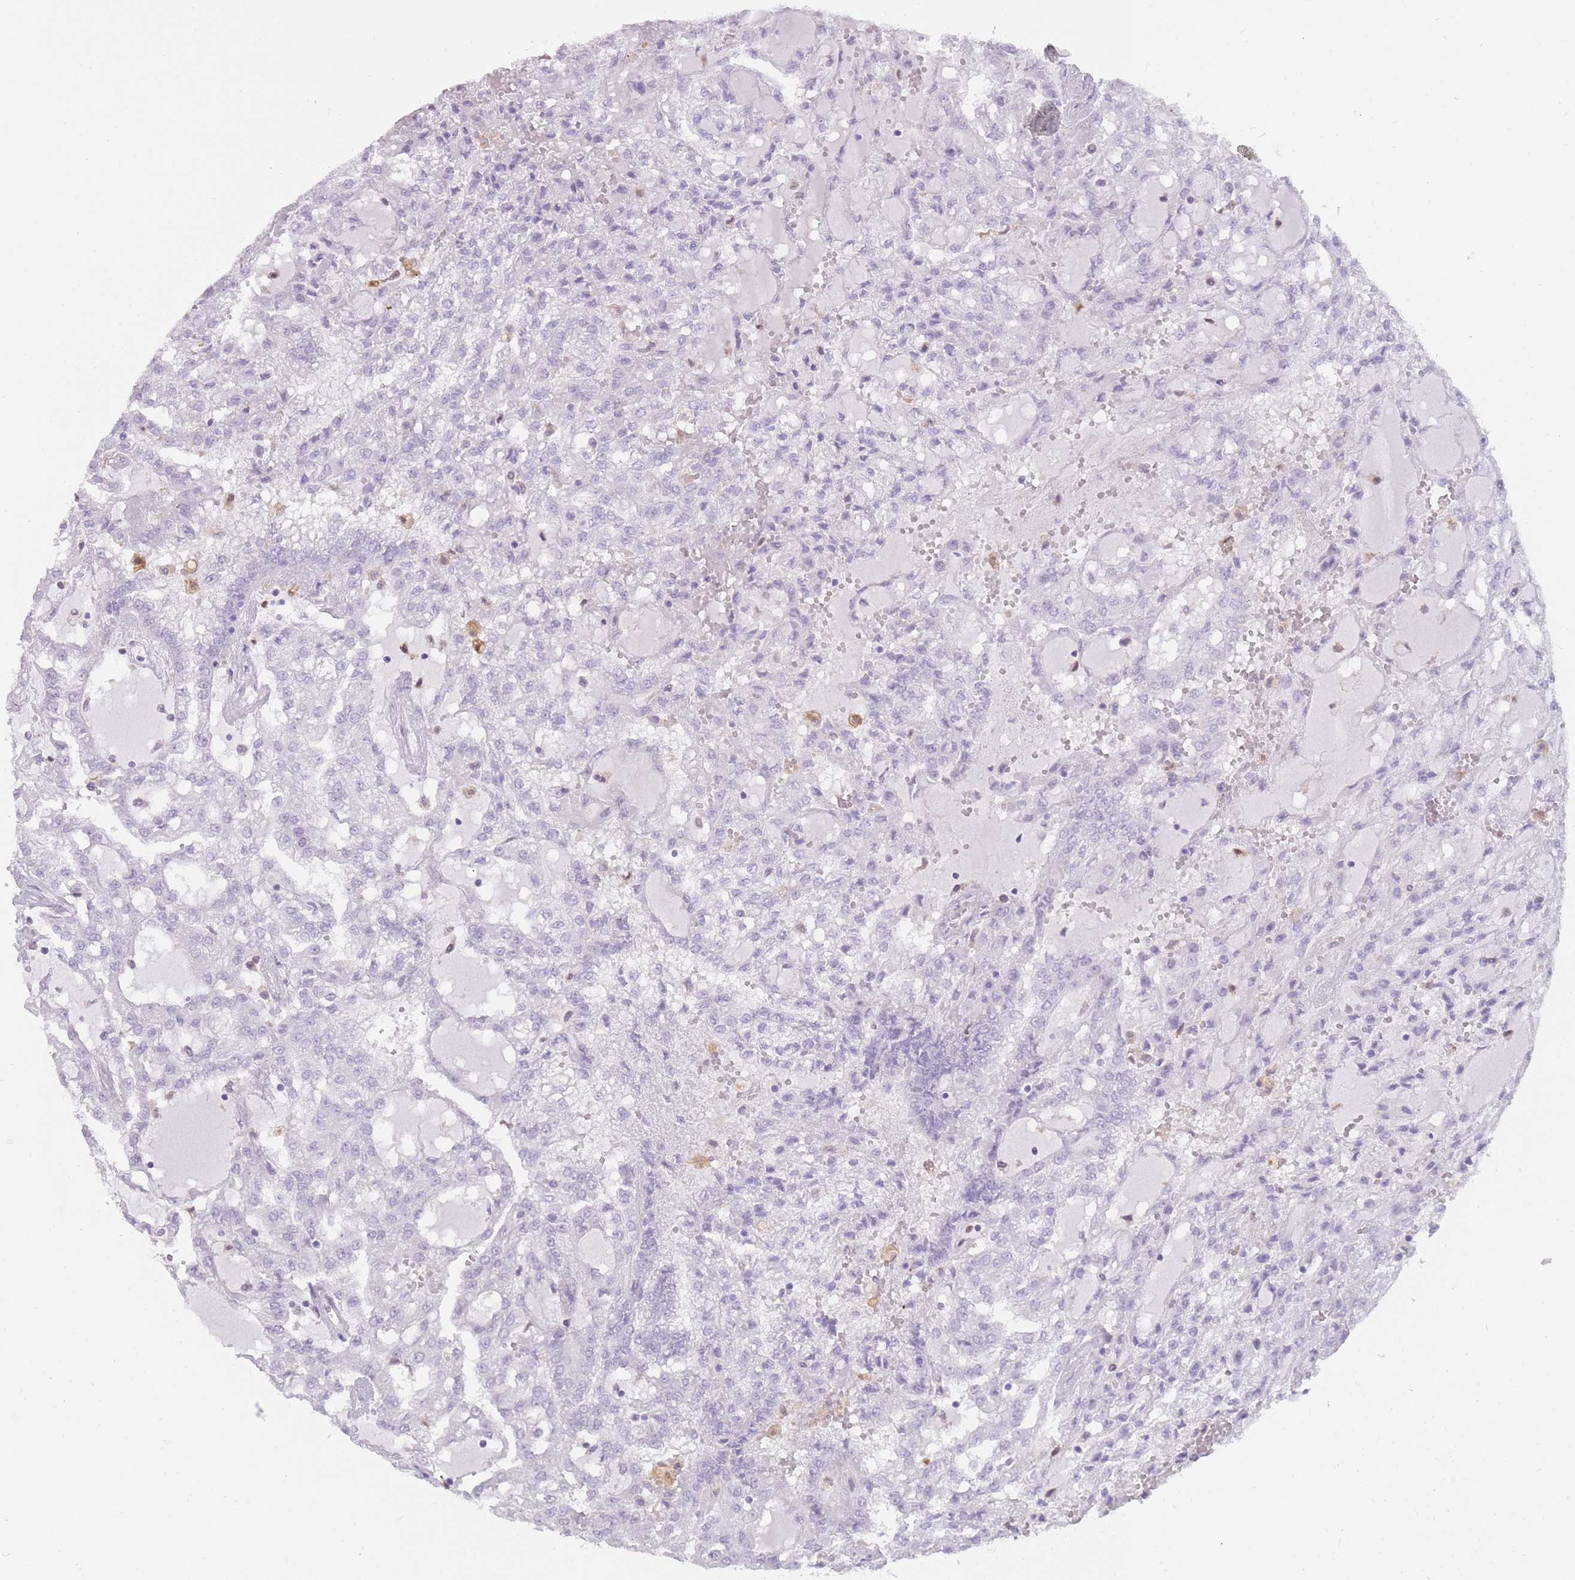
{"staining": {"intensity": "negative", "quantity": "none", "location": "none"}, "tissue": "renal cancer", "cell_type": "Tumor cells", "image_type": "cancer", "snomed": [{"axis": "morphology", "description": "Adenocarcinoma, NOS"}, {"axis": "topography", "description": "Kidney"}], "caption": "There is no significant staining in tumor cells of adenocarcinoma (renal).", "gene": "LGALS9", "patient": {"sex": "male", "age": 63}}